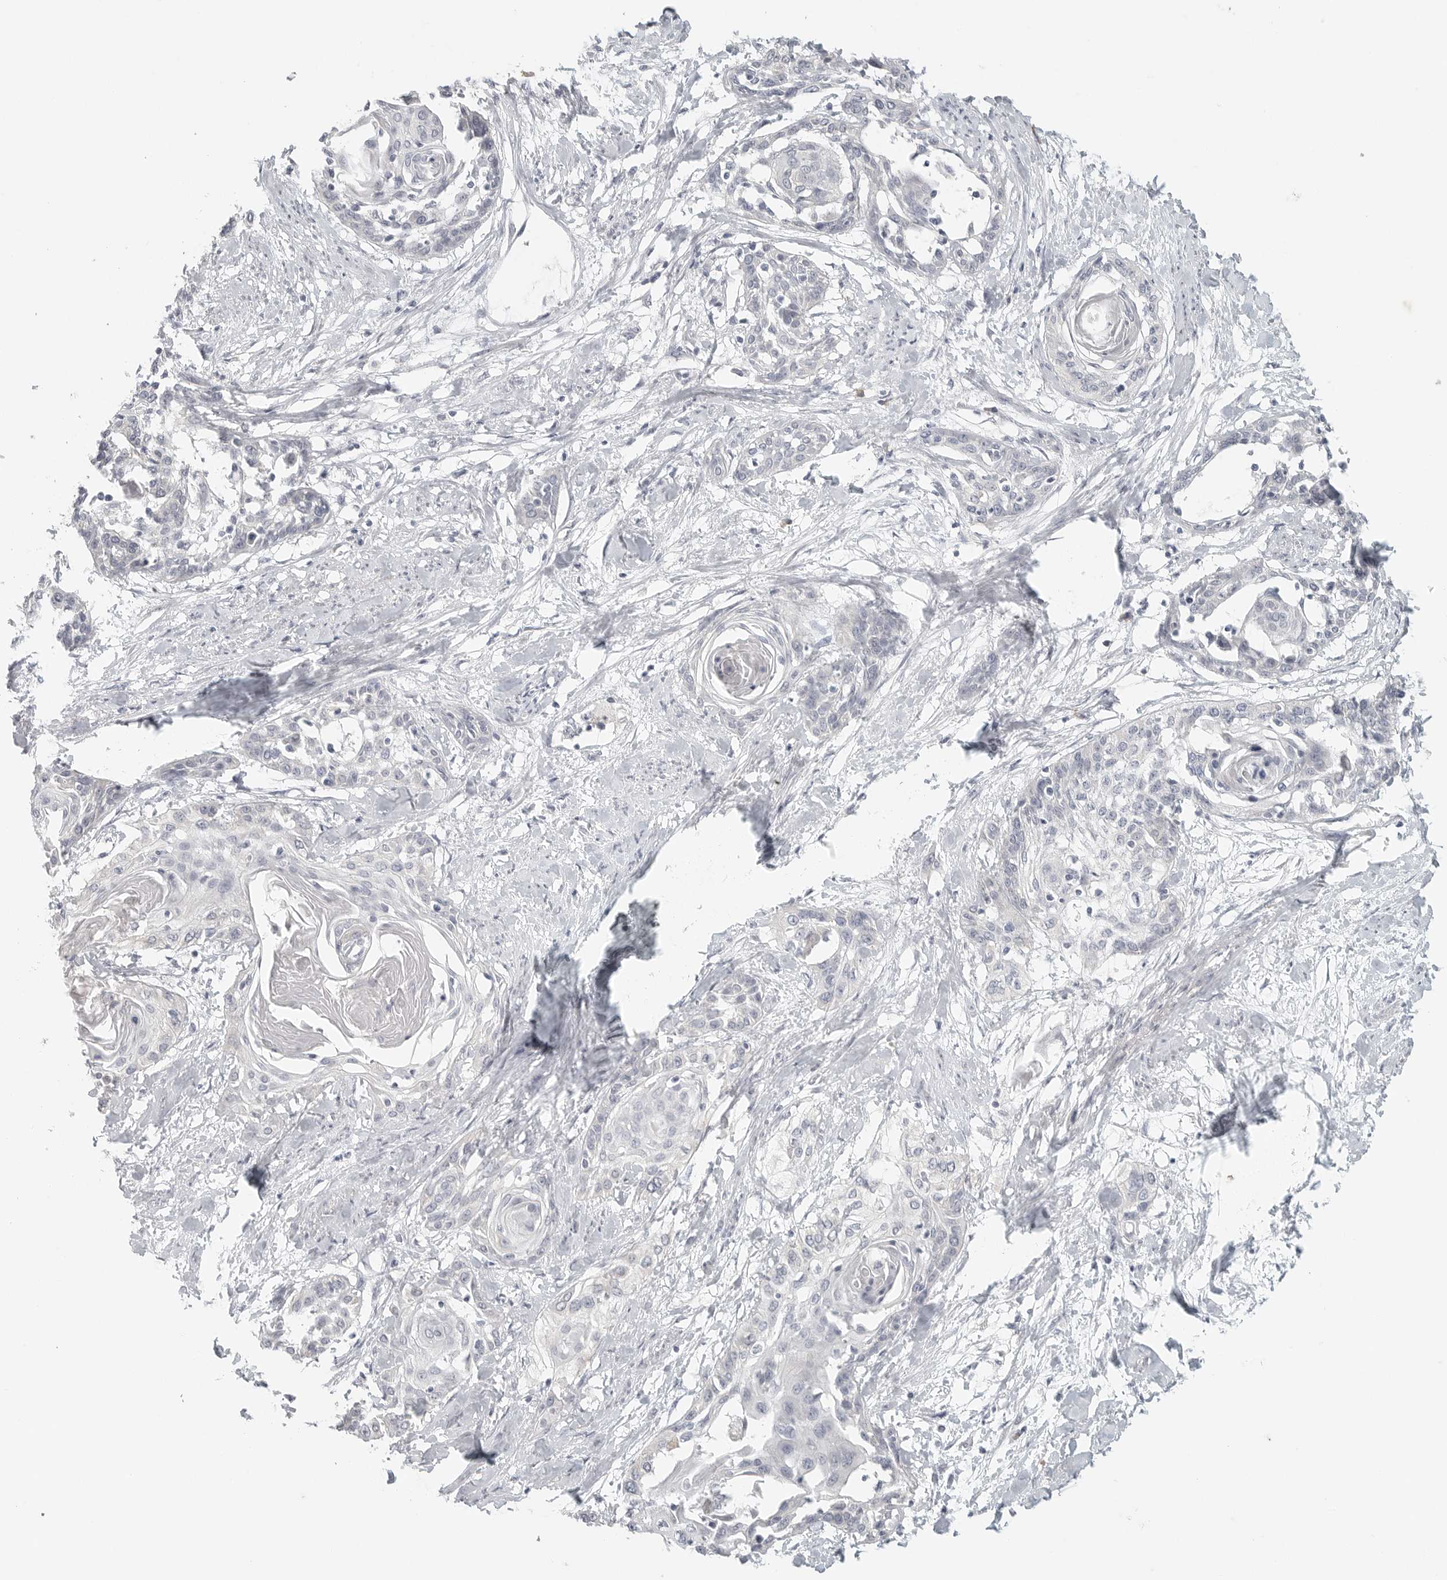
{"staining": {"intensity": "negative", "quantity": "none", "location": "none"}, "tissue": "cervical cancer", "cell_type": "Tumor cells", "image_type": "cancer", "snomed": [{"axis": "morphology", "description": "Squamous cell carcinoma, NOS"}, {"axis": "topography", "description": "Cervix"}], "caption": "Immunohistochemical staining of cervical cancer (squamous cell carcinoma) displays no significant staining in tumor cells. (Immunohistochemistry (ihc), brightfield microscopy, high magnification).", "gene": "SLC25A36", "patient": {"sex": "female", "age": 57}}